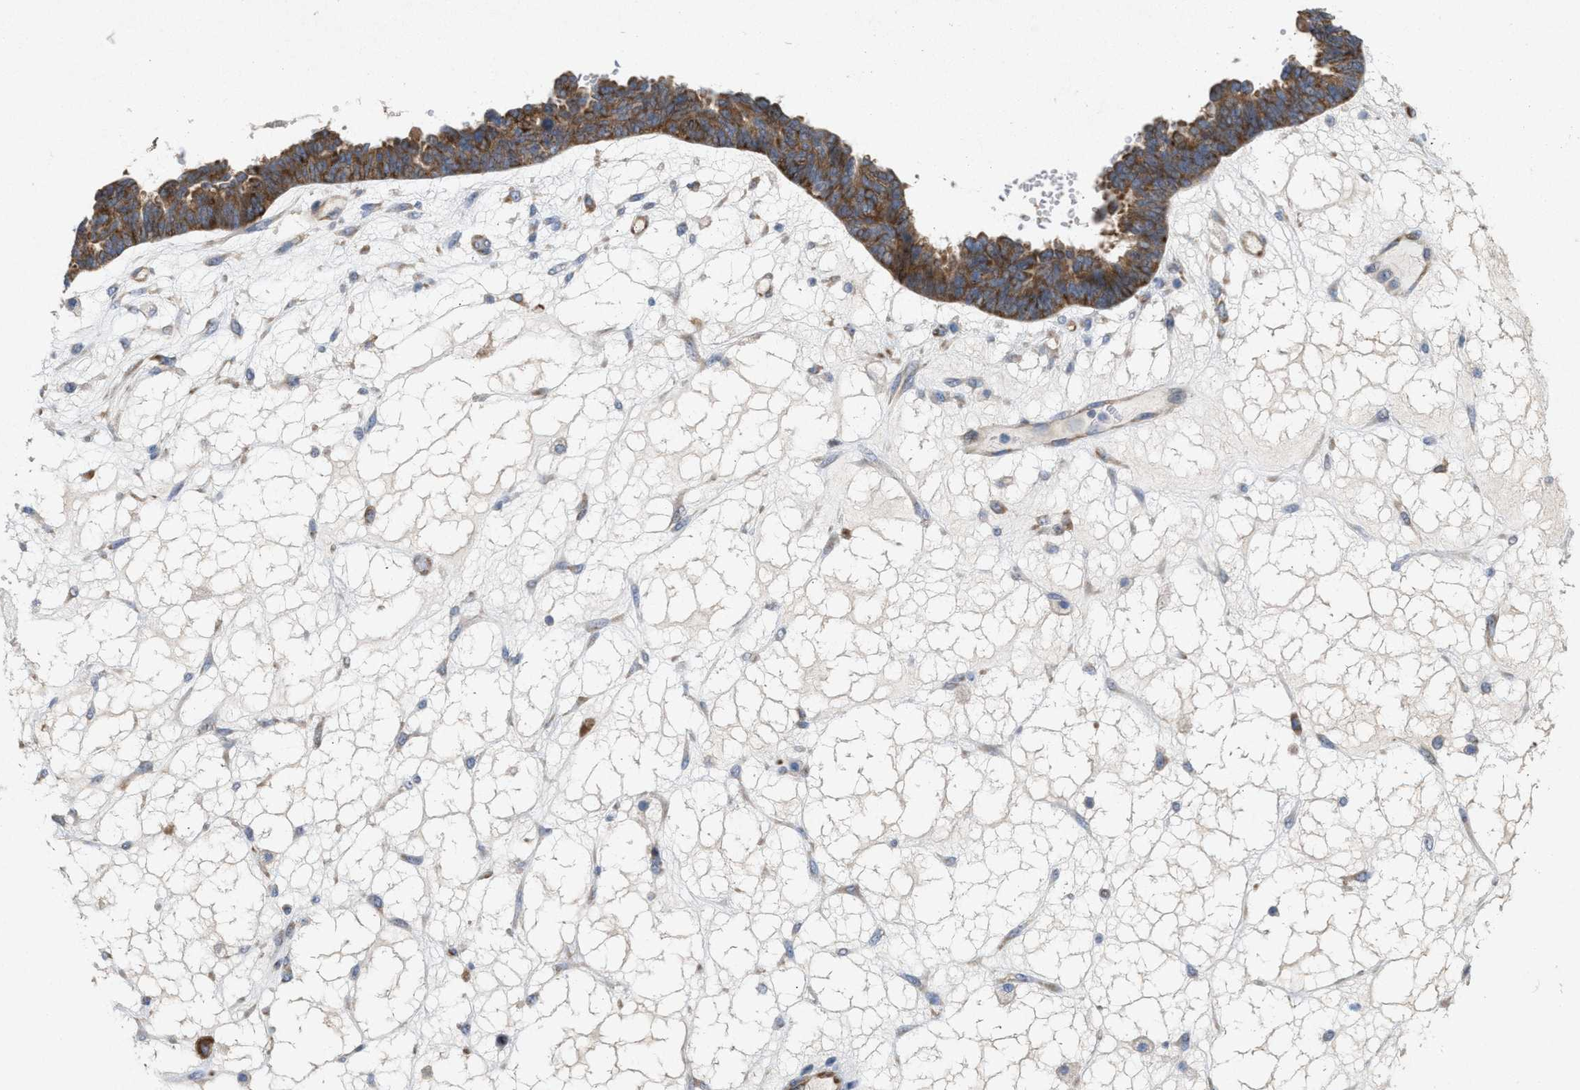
{"staining": {"intensity": "strong", "quantity": ">75%", "location": "cytoplasmic/membranous"}, "tissue": "ovarian cancer", "cell_type": "Tumor cells", "image_type": "cancer", "snomed": [{"axis": "morphology", "description": "Cystadenocarcinoma, serous, NOS"}, {"axis": "topography", "description": "Ovary"}], "caption": "A histopathology image of human serous cystadenocarcinoma (ovarian) stained for a protein demonstrates strong cytoplasmic/membranous brown staining in tumor cells. Using DAB (brown) and hematoxylin (blue) stains, captured at high magnification using brightfield microscopy.", "gene": "UBAP2", "patient": {"sex": "female", "age": 79}}